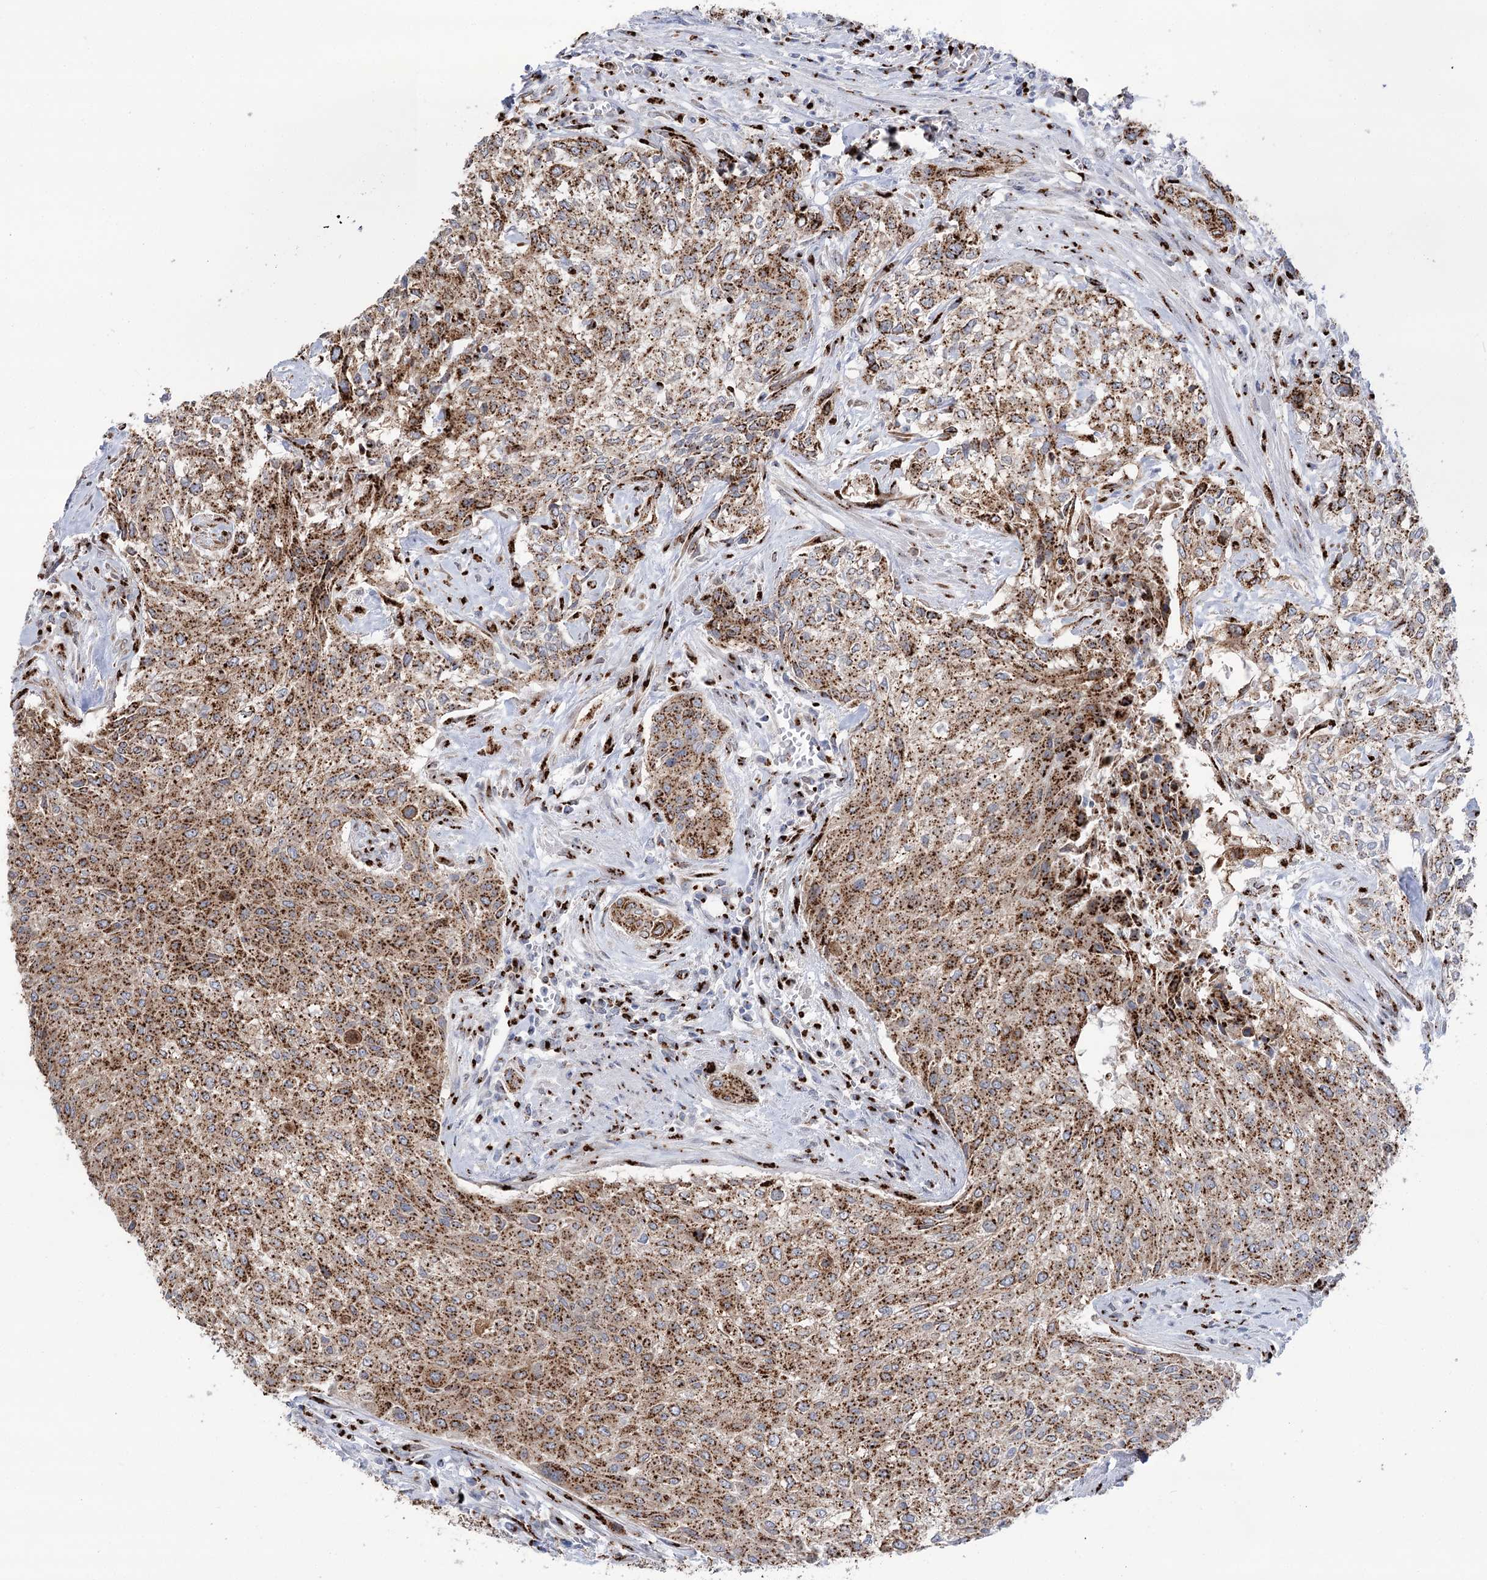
{"staining": {"intensity": "moderate", "quantity": ">75%", "location": "cytoplasmic/membranous"}, "tissue": "urothelial cancer", "cell_type": "Tumor cells", "image_type": "cancer", "snomed": [{"axis": "morphology", "description": "Normal tissue, NOS"}, {"axis": "morphology", "description": "Urothelial carcinoma, NOS"}, {"axis": "topography", "description": "Urinary bladder"}, {"axis": "topography", "description": "Peripheral nerve tissue"}], "caption": "Immunohistochemistry (IHC) micrograph of neoplastic tissue: human transitional cell carcinoma stained using immunohistochemistry reveals medium levels of moderate protein expression localized specifically in the cytoplasmic/membranous of tumor cells, appearing as a cytoplasmic/membranous brown color.", "gene": "TMEM165", "patient": {"sex": "male", "age": 35}}